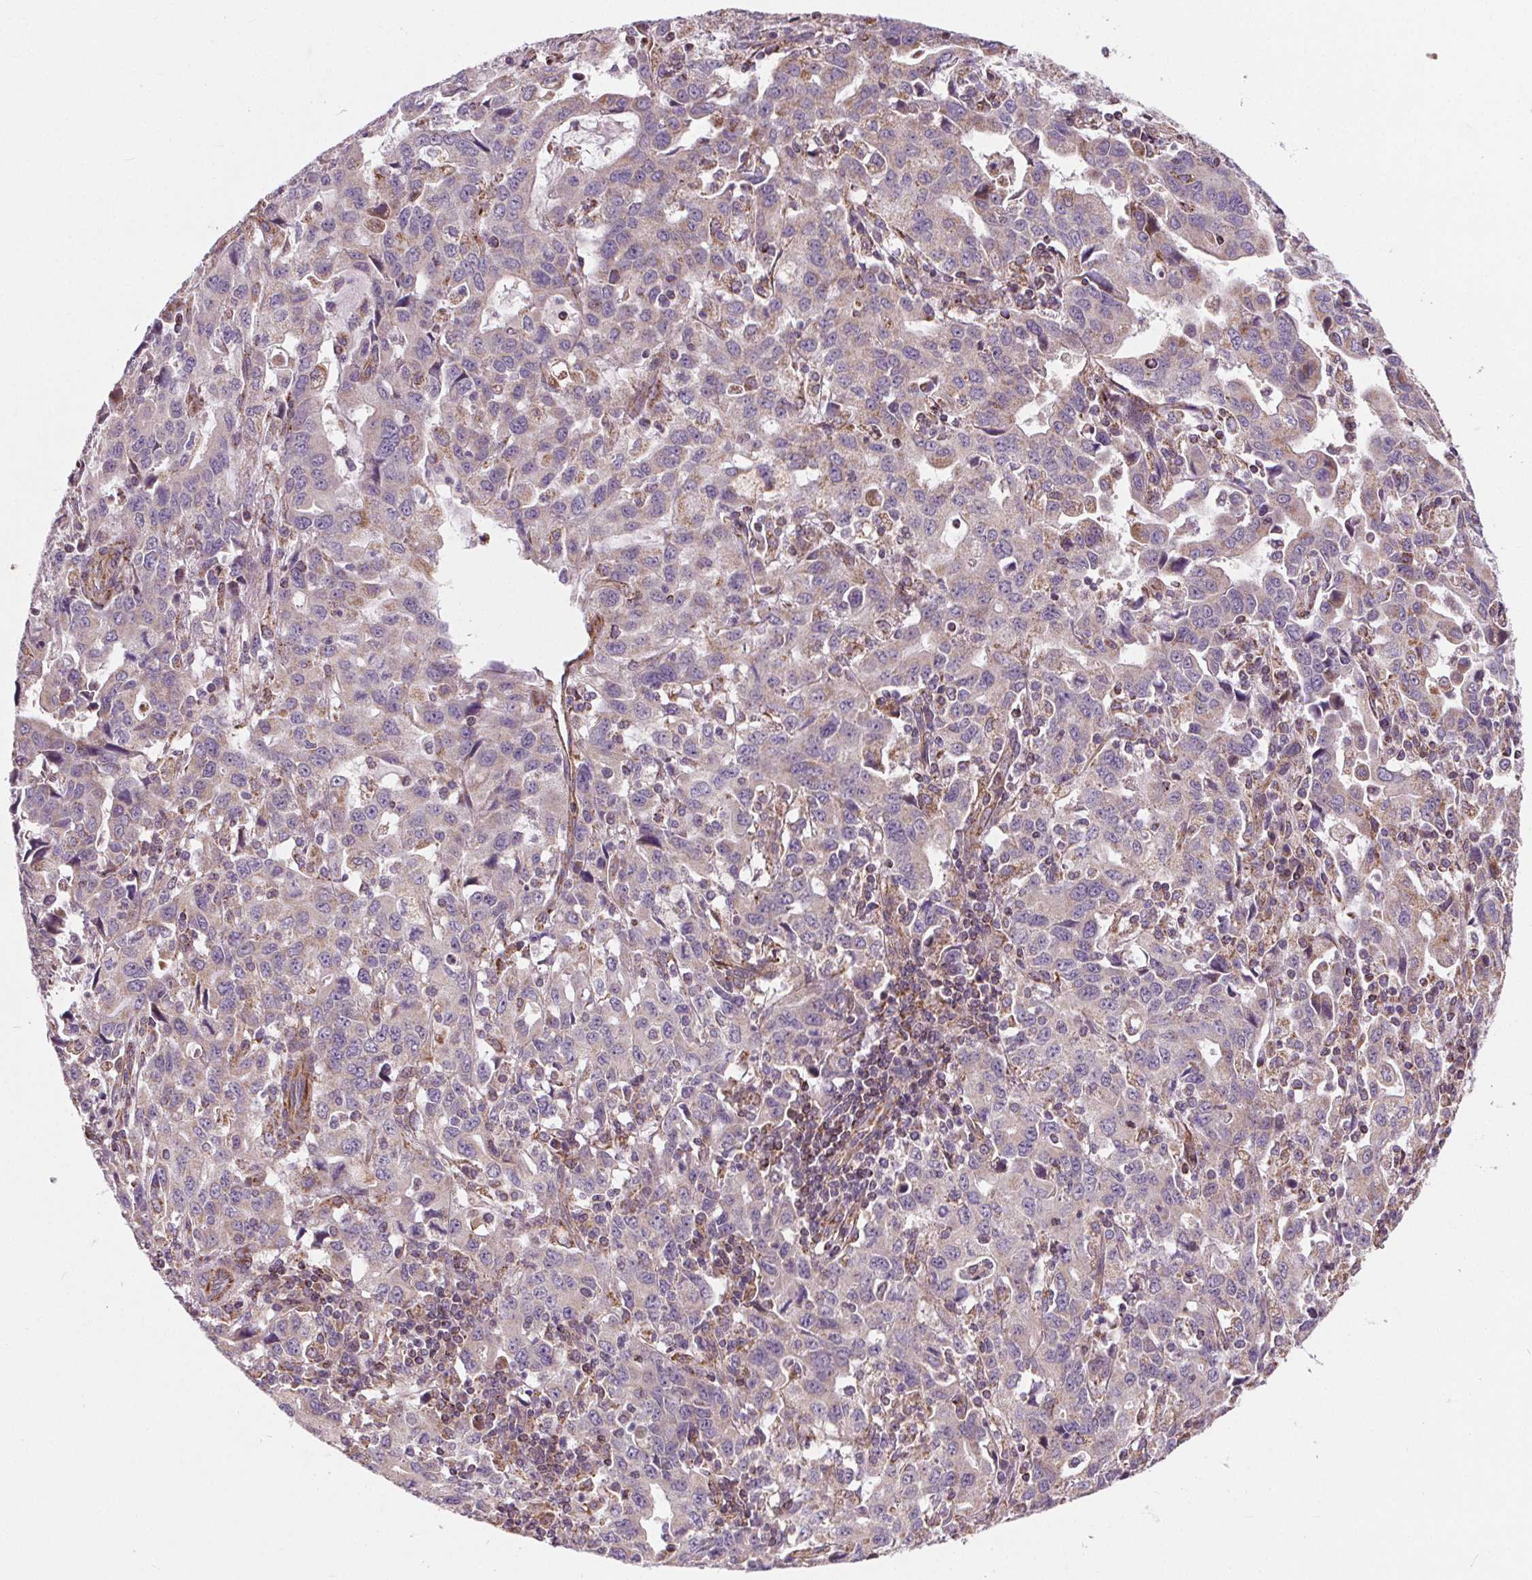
{"staining": {"intensity": "negative", "quantity": "none", "location": "none"}, "tissue": "stomach cancer", "cell_type": "Tumor cells", "image_type": "cancer", "snomed": [{"axis": "morphology", "description": "Adenocarcinoma, NOS"}, {"axis": "topography", "description": "Stomach, upper"}], "caption": "High power microscopy micrograph of an immunohistochemistry image of adenocarcinoma (stomach), revealing no significant staining in tumor cells.", "gene": "GOLT1B", "patient": {"sex": "male", "age": 85}}